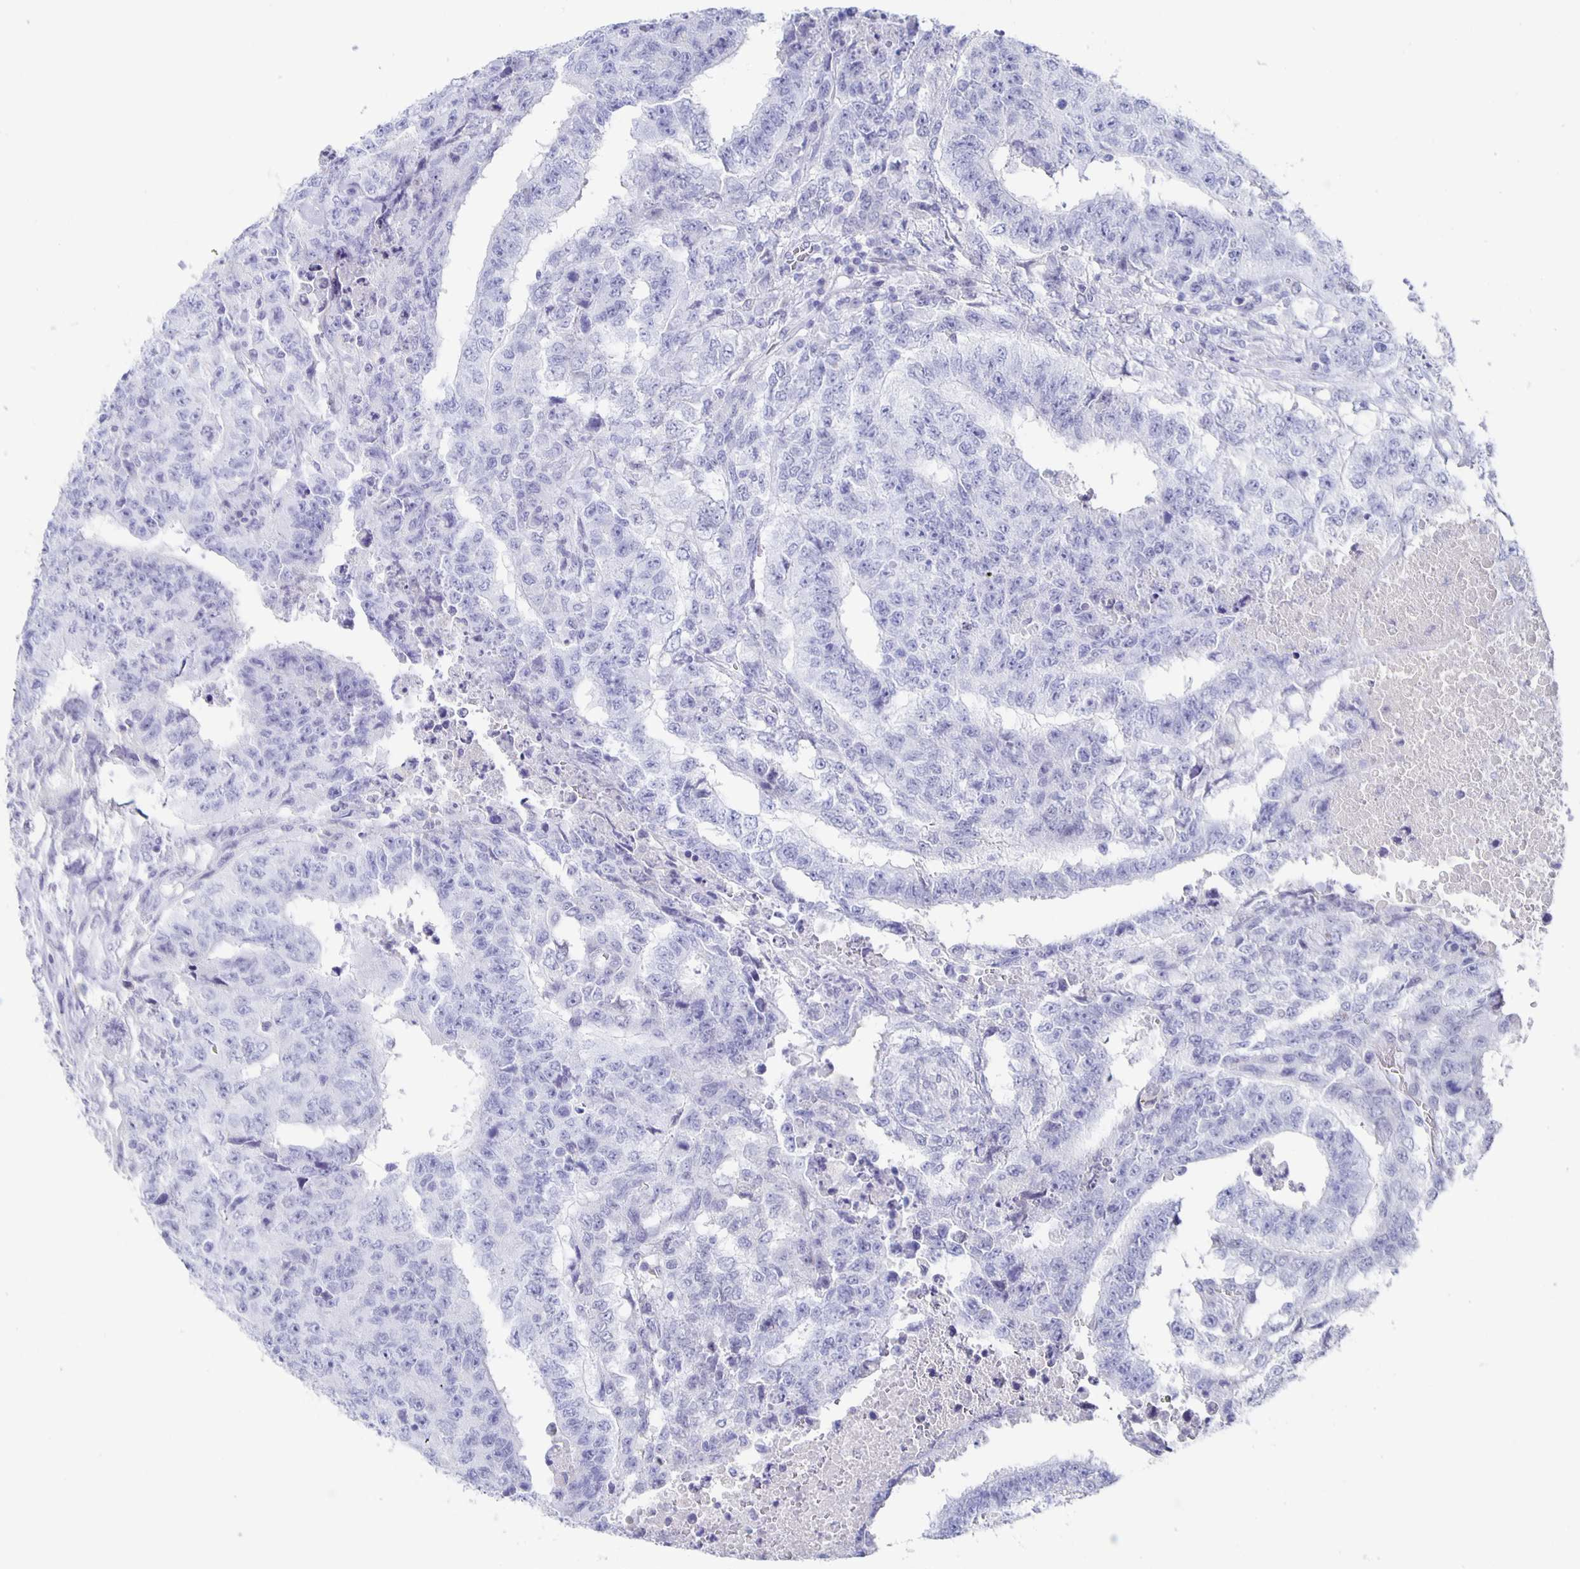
{"staining": {"intensity": "negative", "quantity": "none", "location": "none"}, "tissue": "testis cancer", "cell_type": "Tumor cells", "image_type": "cancer", "snomed": [{"axis": "morphology", "description": "Carcinoma, Embryonal, NOS"}, {"axis": "topography", "description": "Testis"}], "caption": "Protein analysis of testis embryonal carcinoma displays no significant staining in tumor cells. (DAB (3,3'-diaminobenzidine) immunohistochemistry (IHC), high magnification).", "gene": "CCDC17", "patient": {"sex": "male", "age": 24}}